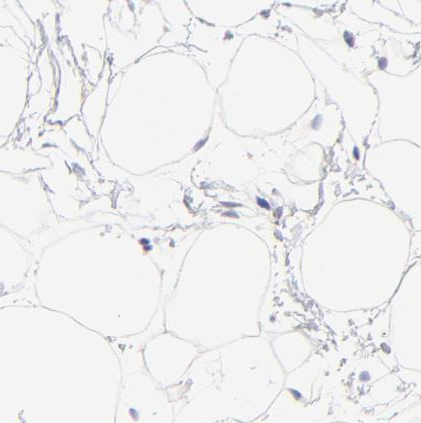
{"staining": {"intensity": "negative", "quantity": "none", "location": "none"}, "tissue": "adipose tissue", "cell_type": "Adipocytes", "image_type": "normal", "snomed": [{"axis": "morphology", "description": "Normal tissue, NOS"}, {"axis": "topography", "description": "Breast"}], "caption": "Immunohistochemistry of unremarkable human adipose tissue exhibits no staining in adipocytes.", "gene": "ASB9", "patient": {"sex": "female", "age": 22}}